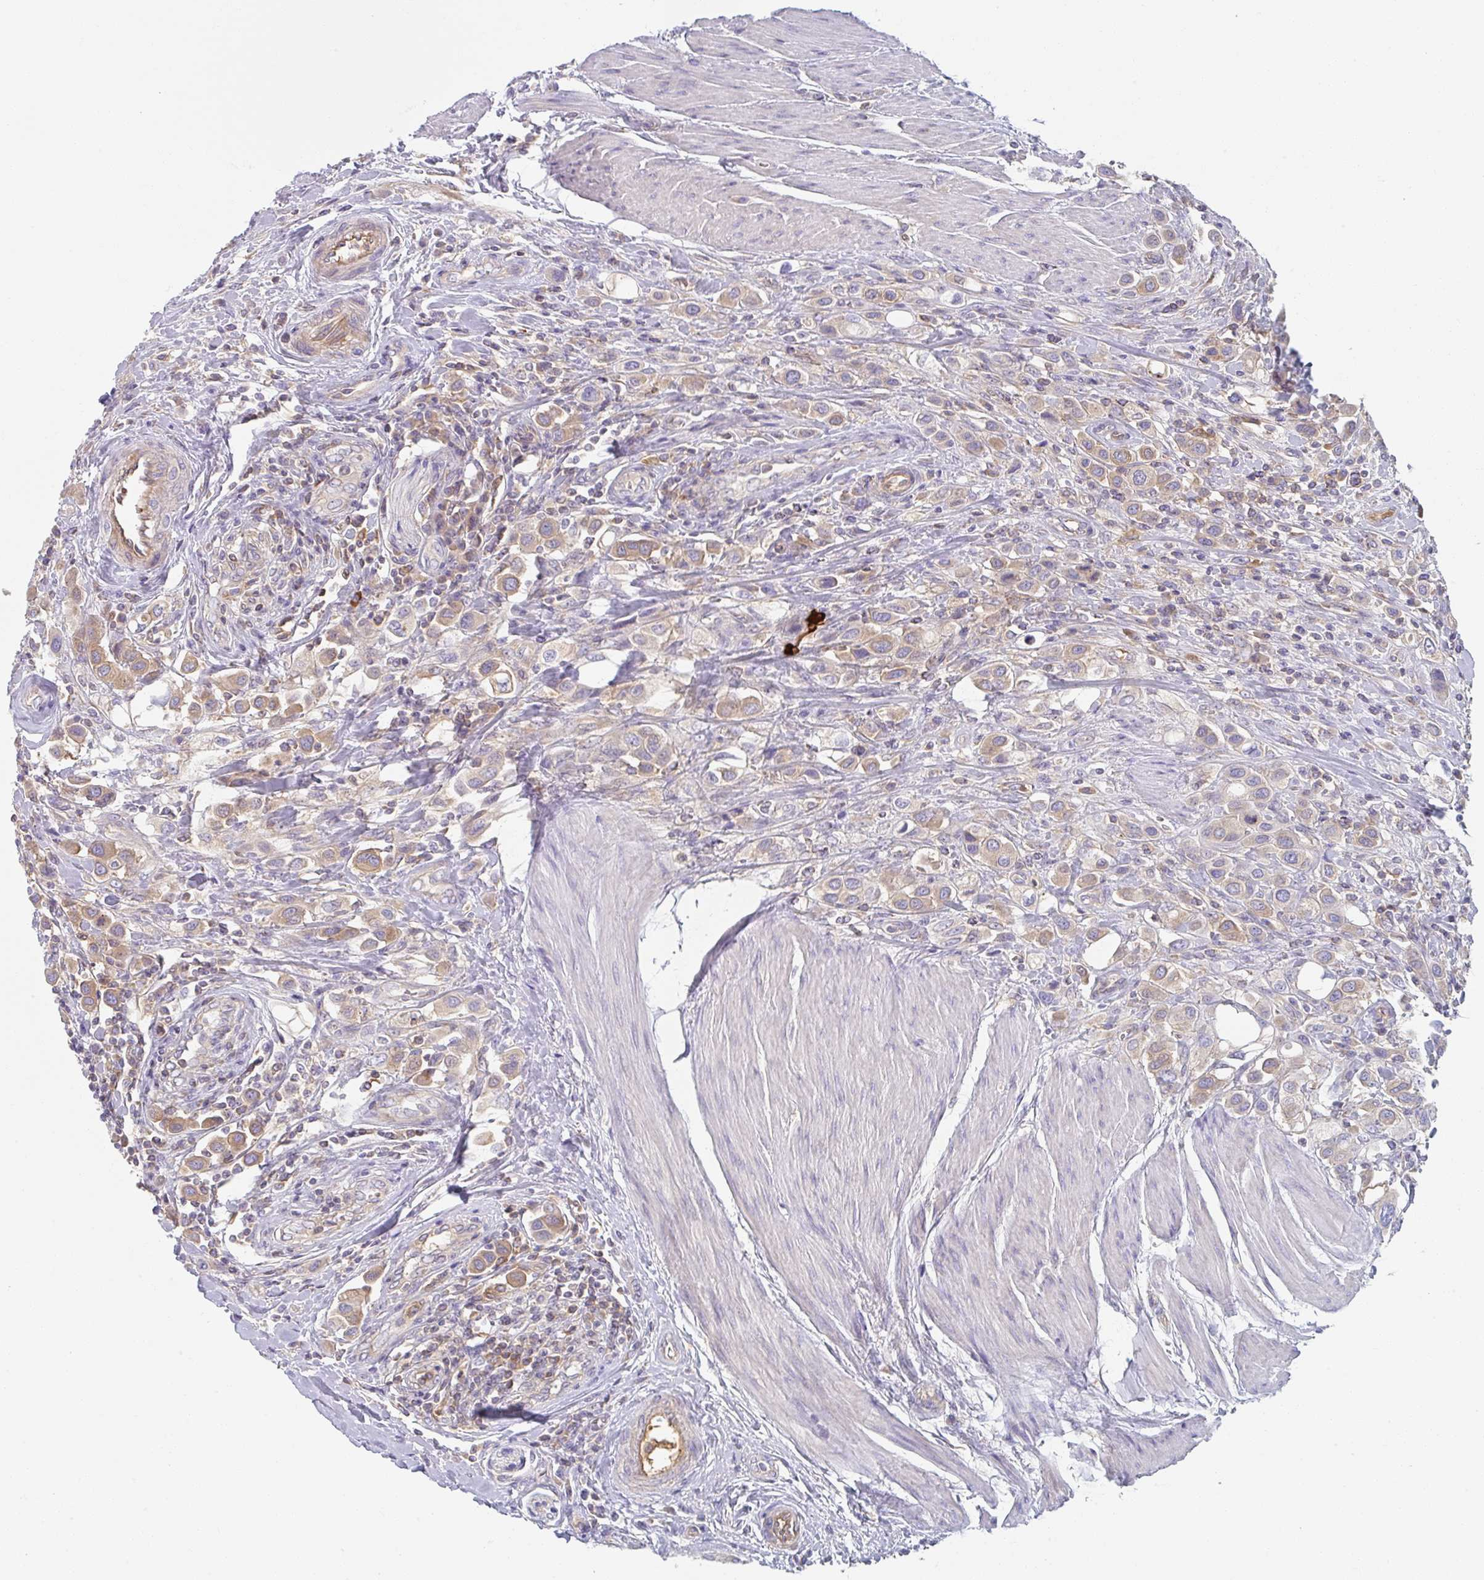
{"staining": {"intensity": "weak", "quantity": ">75%", "location": "cytoplasmic/membranous"}, "tissue": "urothelial cancer", "cell_type": "Tumor cells", "image_type": "cancer", "snomed": [{"axis": "morphology", "description": "Urothelial carcinoma, High grade"}, {"axis": "topography", "description": "Urinary bladder"}], "caption": "This is an image of immunohistochemistry (IHC) staining of urothelial carcinoma (high-grade), which shows weak positivity in the cytoplasmic/membranous of tumor cells.", "gene": "AMPD2", "patient": {"sex": "male", "age": 50}}